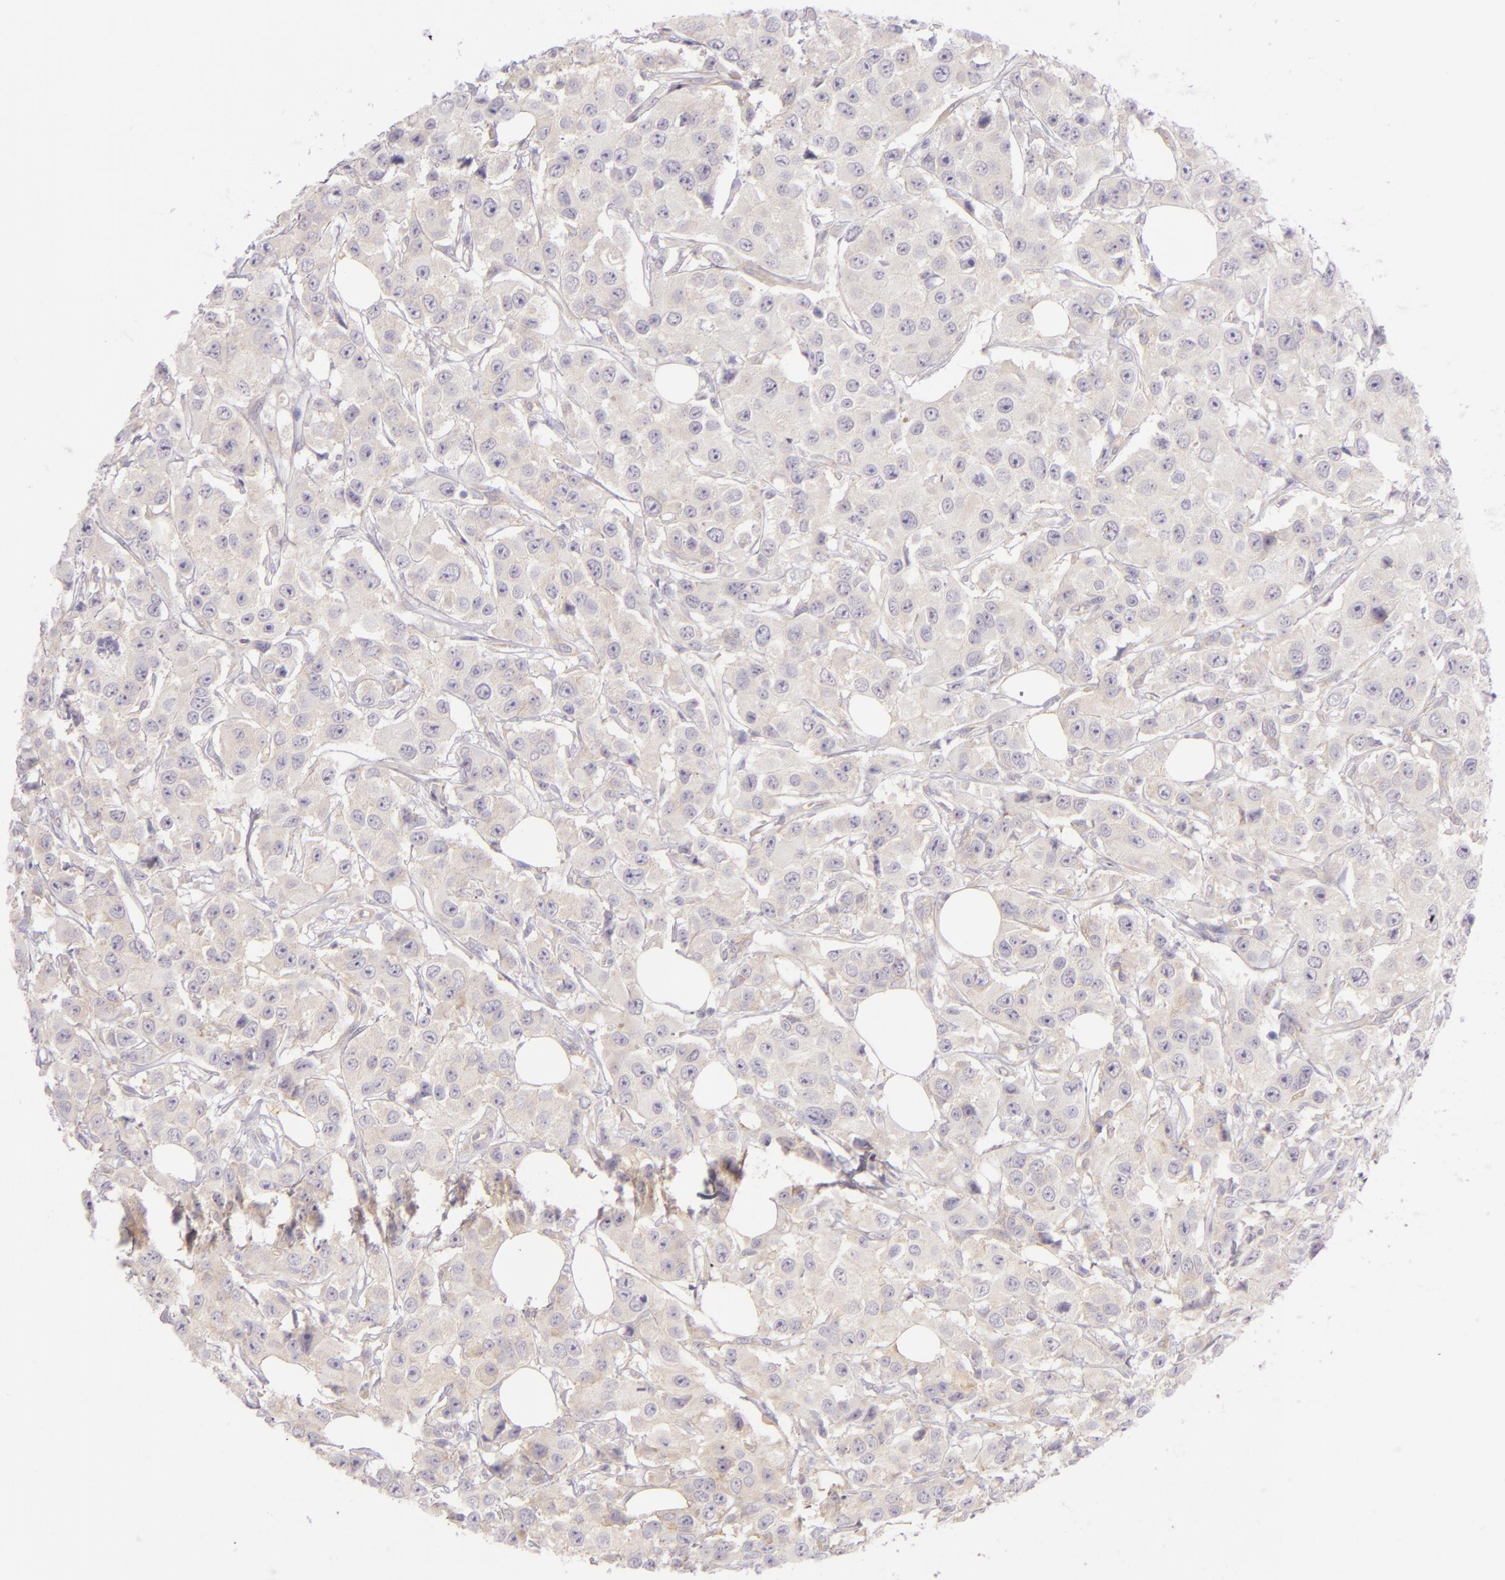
{"staining": {"intensity": "negative", "quantity": "none", "location": "none"}, "tissue": "breast cancer", "cell_type": "Tumor cells", "image_type": "cancer", "snomed": [{"axis": "morphology", "description": "Duct carcinoma"}, {"axis": "topography", "description": "Breast"}], "caption": "Immunohistochemistry (IHC) micrograph of neoplastic tissue: human breast cancer stained with DAB (3,3'-diaminobenzidine) shows no significant protein staining in tumor cells. (IHC, brightfield microscopy, high magnification).", "gene": "ZC3H7B", "patient": {"sex": "female", "age": 58}}